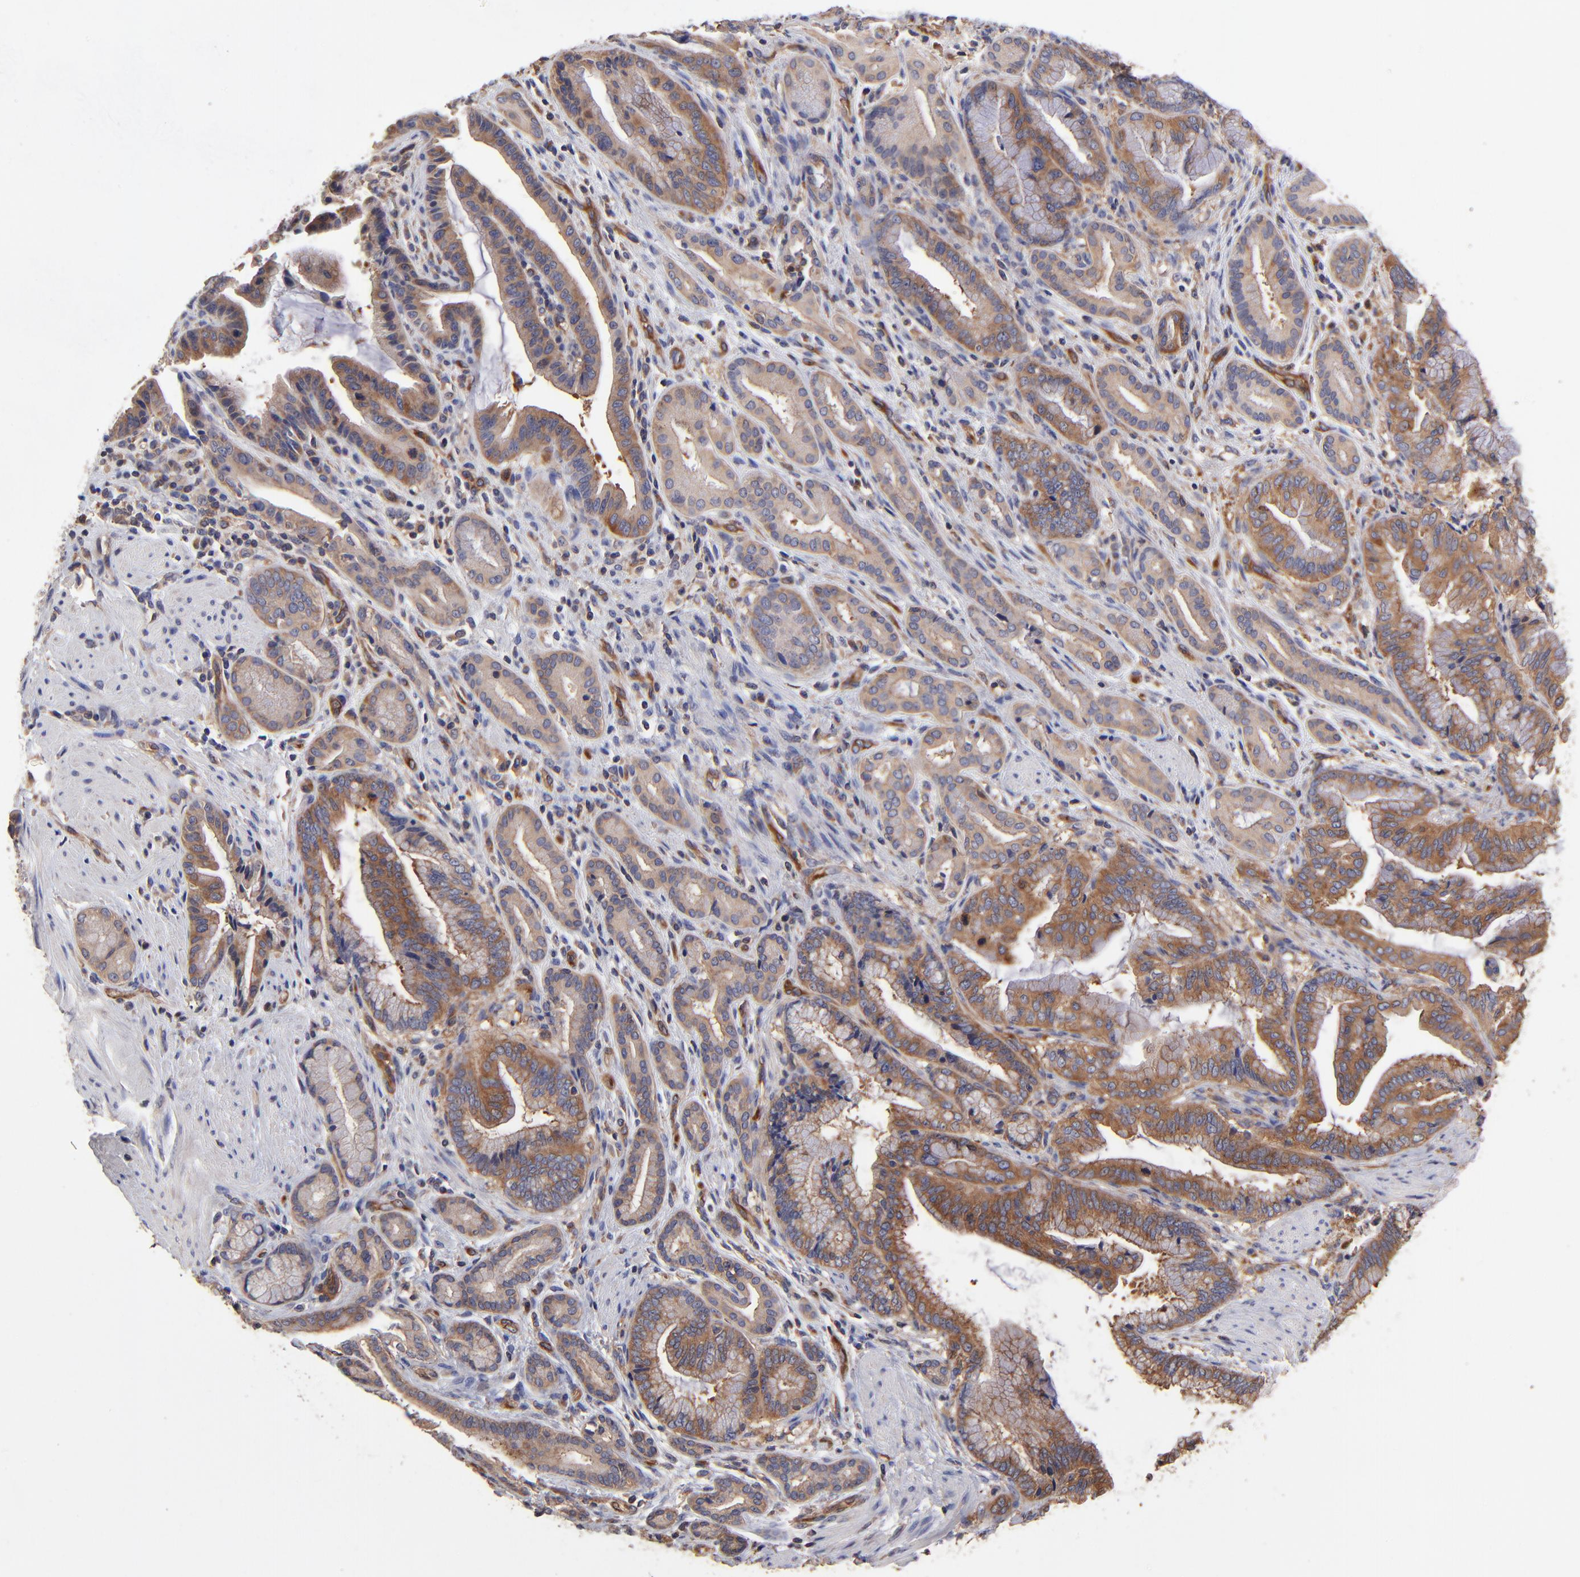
{"staining": {"intensity": "moderate", "quantity": ">75%", "location": "cytoplasmic/membranous"}, "tissue": "pancreatic cancer", "cell_type": "Tumor cells", "image_type": "cancer", "snomed": [{"axis": "morphology", "description": "Adenocarcinoma, NOS"}, {"axis": "topography", "description": "Pancreas"}], "caption": "Immunohistochemical staining of human adenocarcinoma (pancreatic) exhibits moderate cytoplasmic/membranous protein staining in about >75% of tumor cells.", "gene": "ASB7", "patient": {"sex": "female", "age": 64}}